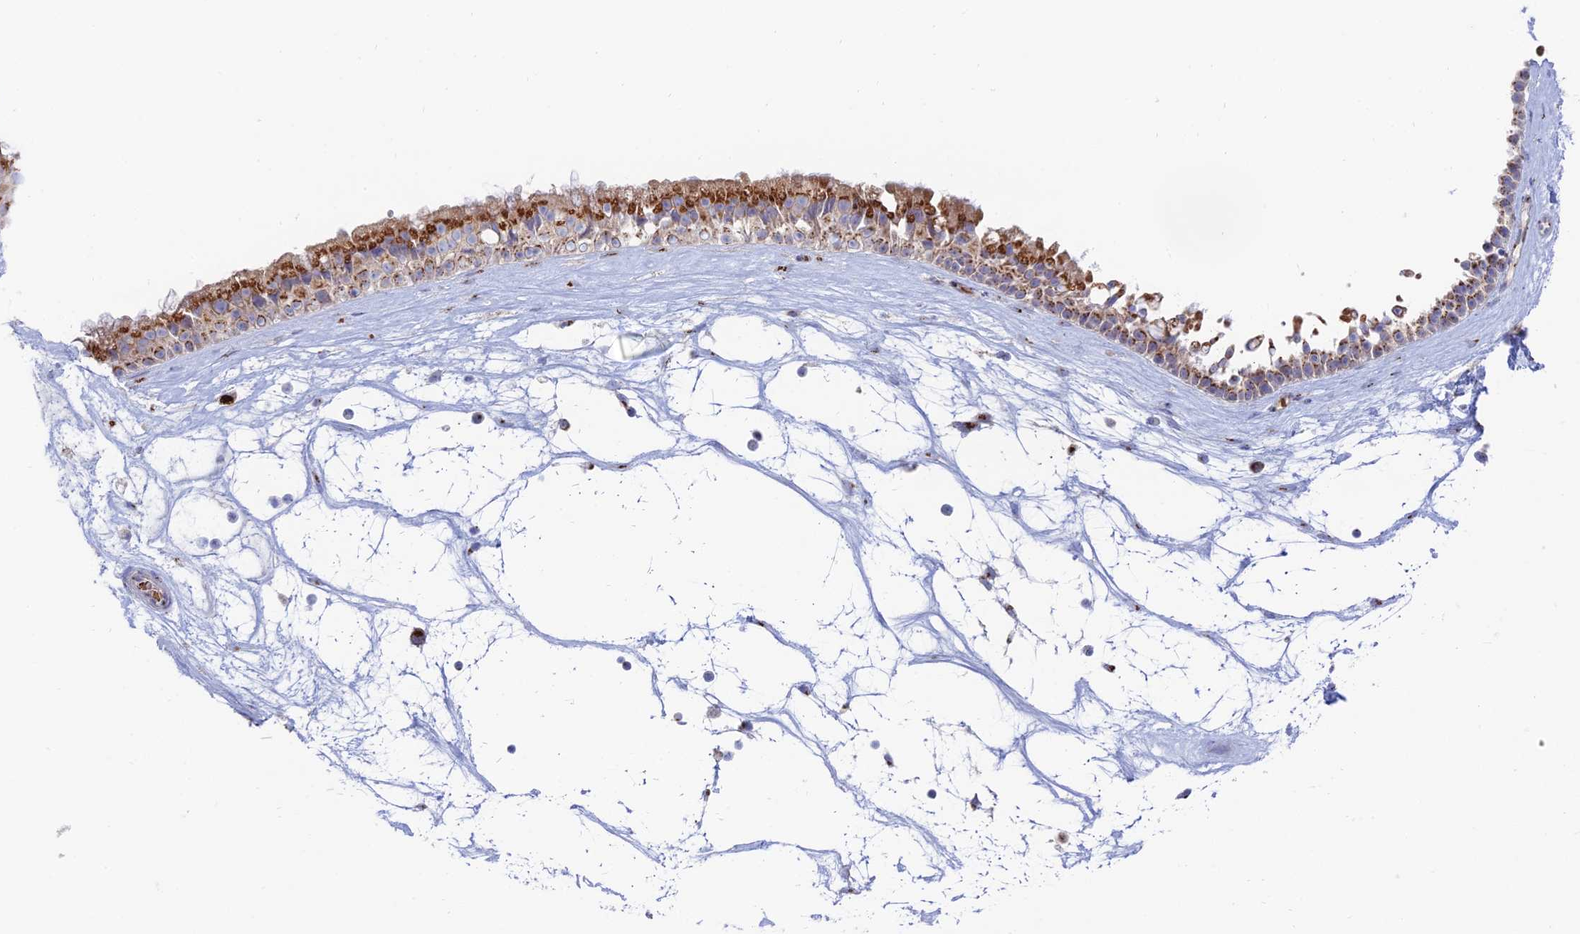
{"staining": {"intensity": "moderate", "quantity": "25%-75%", "location": "cytoplasmic/membranous"}, "tissue": "nasopharynx", "cell_type": "Respiratory epithelial cells", "image_type": "normal", "snomed": [{"axis": "morphology", "description": "Normal tissue, NOS"}, {"axis": "topography", "description": "Nasopharynx"}], "caption": "Protein analysis of unremarkable nasopharynx demonstrates moderate cytoplasmic/membranous staining in approximately 25%-75% of respiratory epithelial cells. (brown staining indicates protein expression, while blue staining denotes nuclei).", "gene": "ENSG00000267561", "patient": {"sex": "male", "age": 64}}